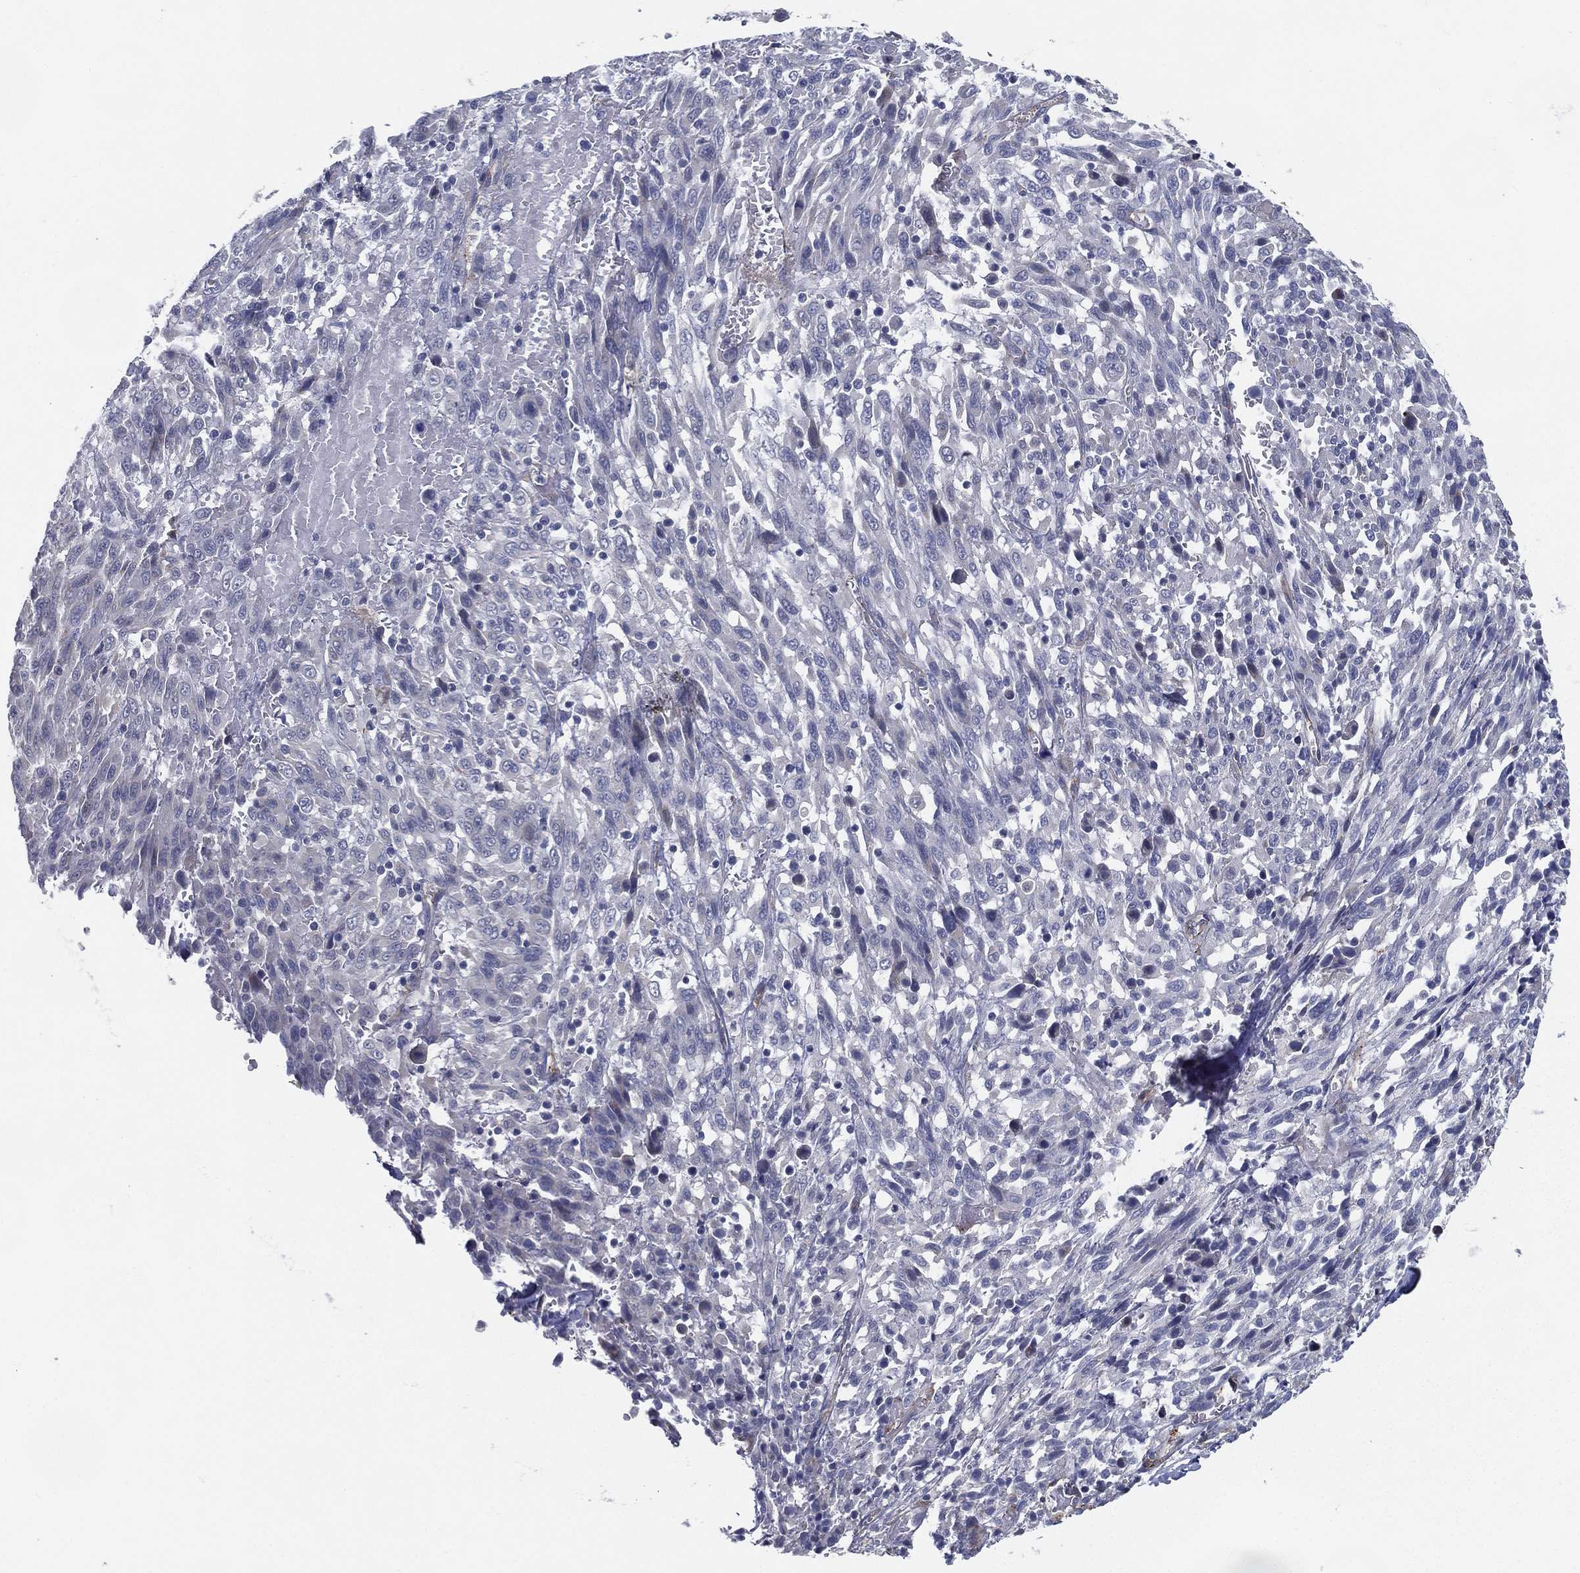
{"staining": {"intensity": "negative", "quantity": "none", "location": "none"}, "tissue": "melanoma", "cell_type": "Tumor cells", "image_type": "cancer", "snomed": [{"axis": "morphology", "description": "Malignant melanoma, NOS"}, {"axis": "topography", "description": "Skin"}], "caption": "Tumor cells are negative for brown protein staining in malignant melanoma.", "gene": "LRRC56", "patient": {"sex": "female", "age": 91}}